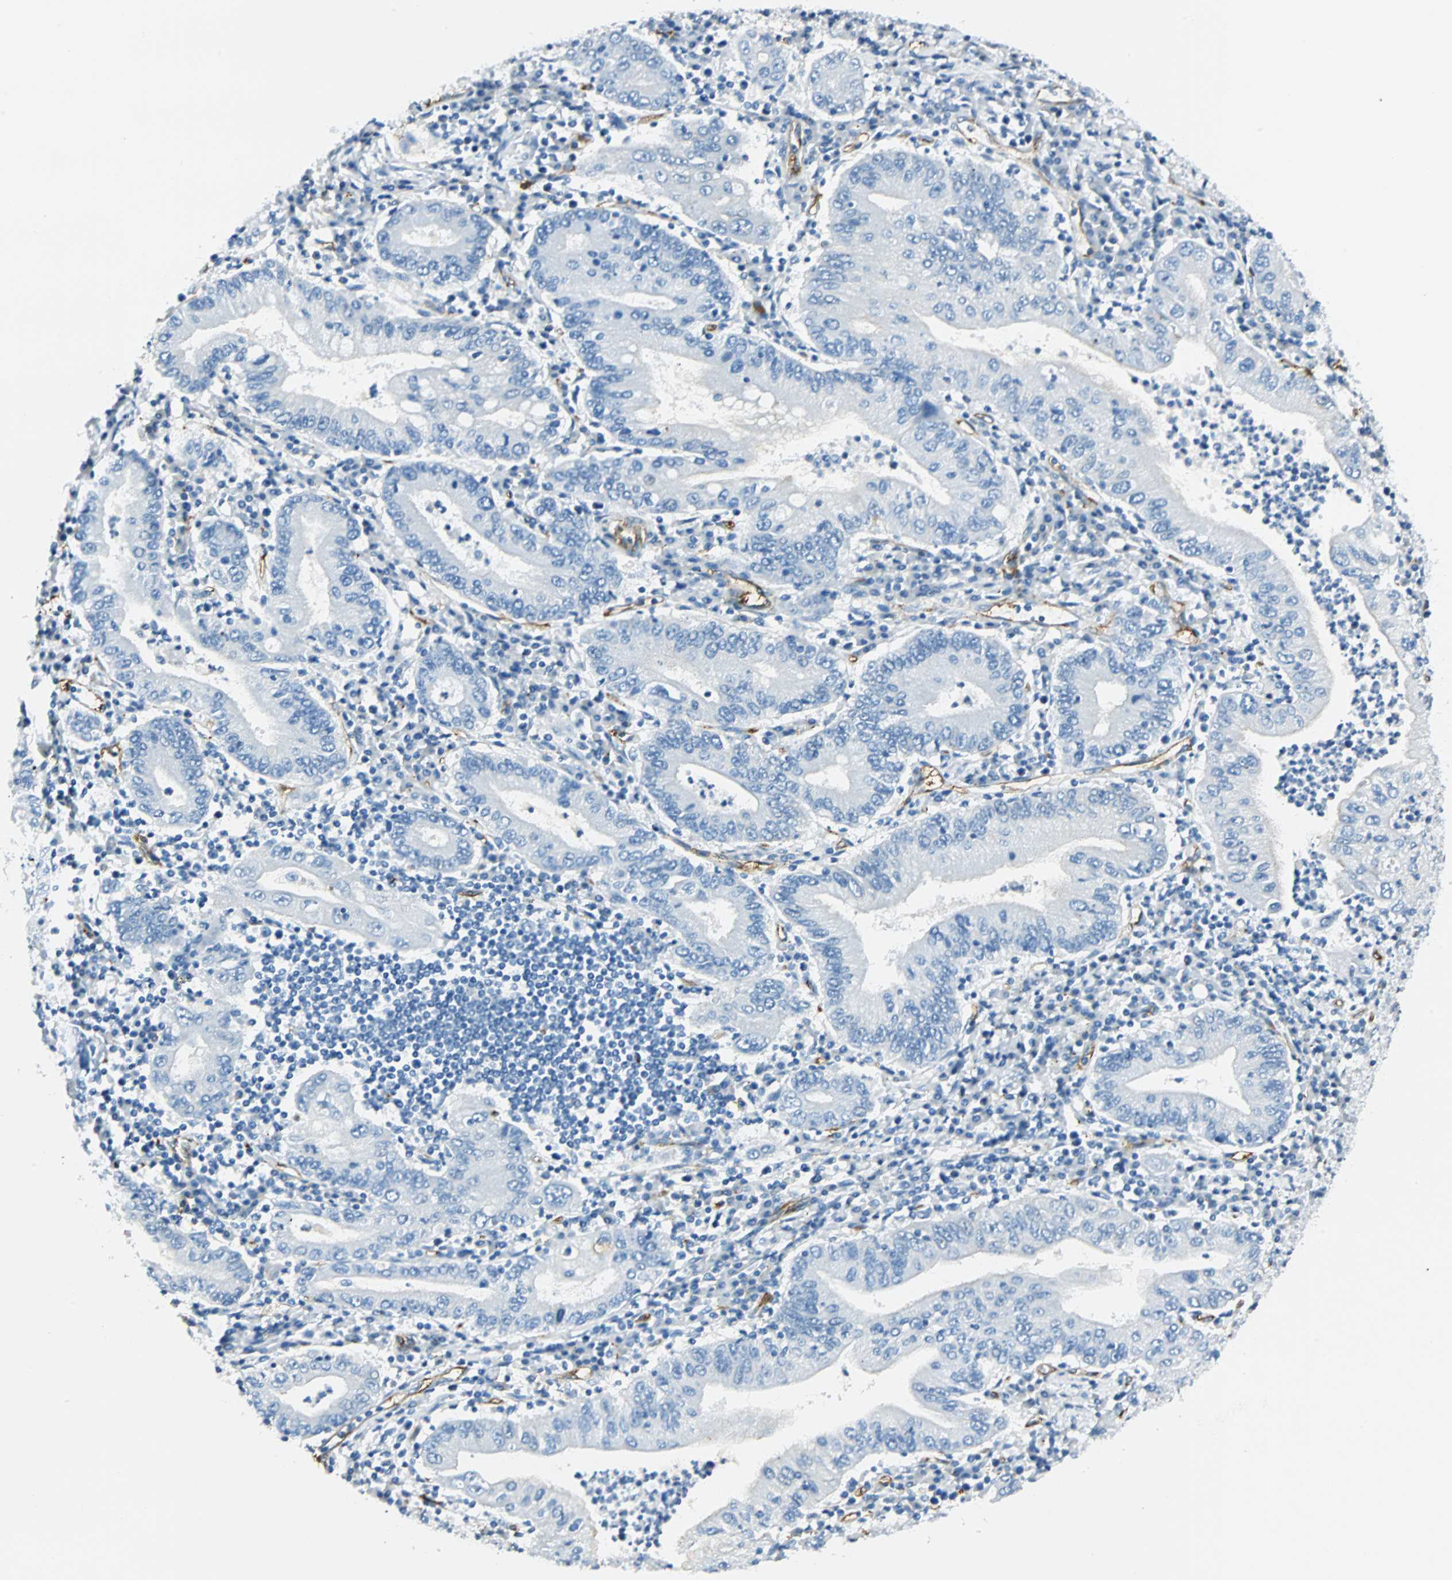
{"staining": {"intensity": "negative", "quantity": "none", "location": "none"}, "tissue": "stomach cancer", "cell_type": "Tumor cells", "image_type": "cancer", "snomed": [{"axis": "morphology", "description": "Normal tissue, NOS"}, {"axis": "morphology", "description": "Adenocarcinoma, NOS"}, {"axis": "topography", "description": "Esophagus"}, {"axis": "topography", "description": "Stomach, upper"}, {"axis": "topography", "description": "Peripheral nerve tissue"}], "caption": "High magnification brightfield microscopy of adenocarcinoma (stomach) stained with DAB (brown) and counterstained with hematoxylin (blue): tumor cells show no significant staining. Brightfield microscopy of immunohistochemistry stained with DAB (brown) and hematoxylin (blue), captured at high magnification.", "gene": "VPS9D1", "patient": {"sex": "male", "age": 62}}